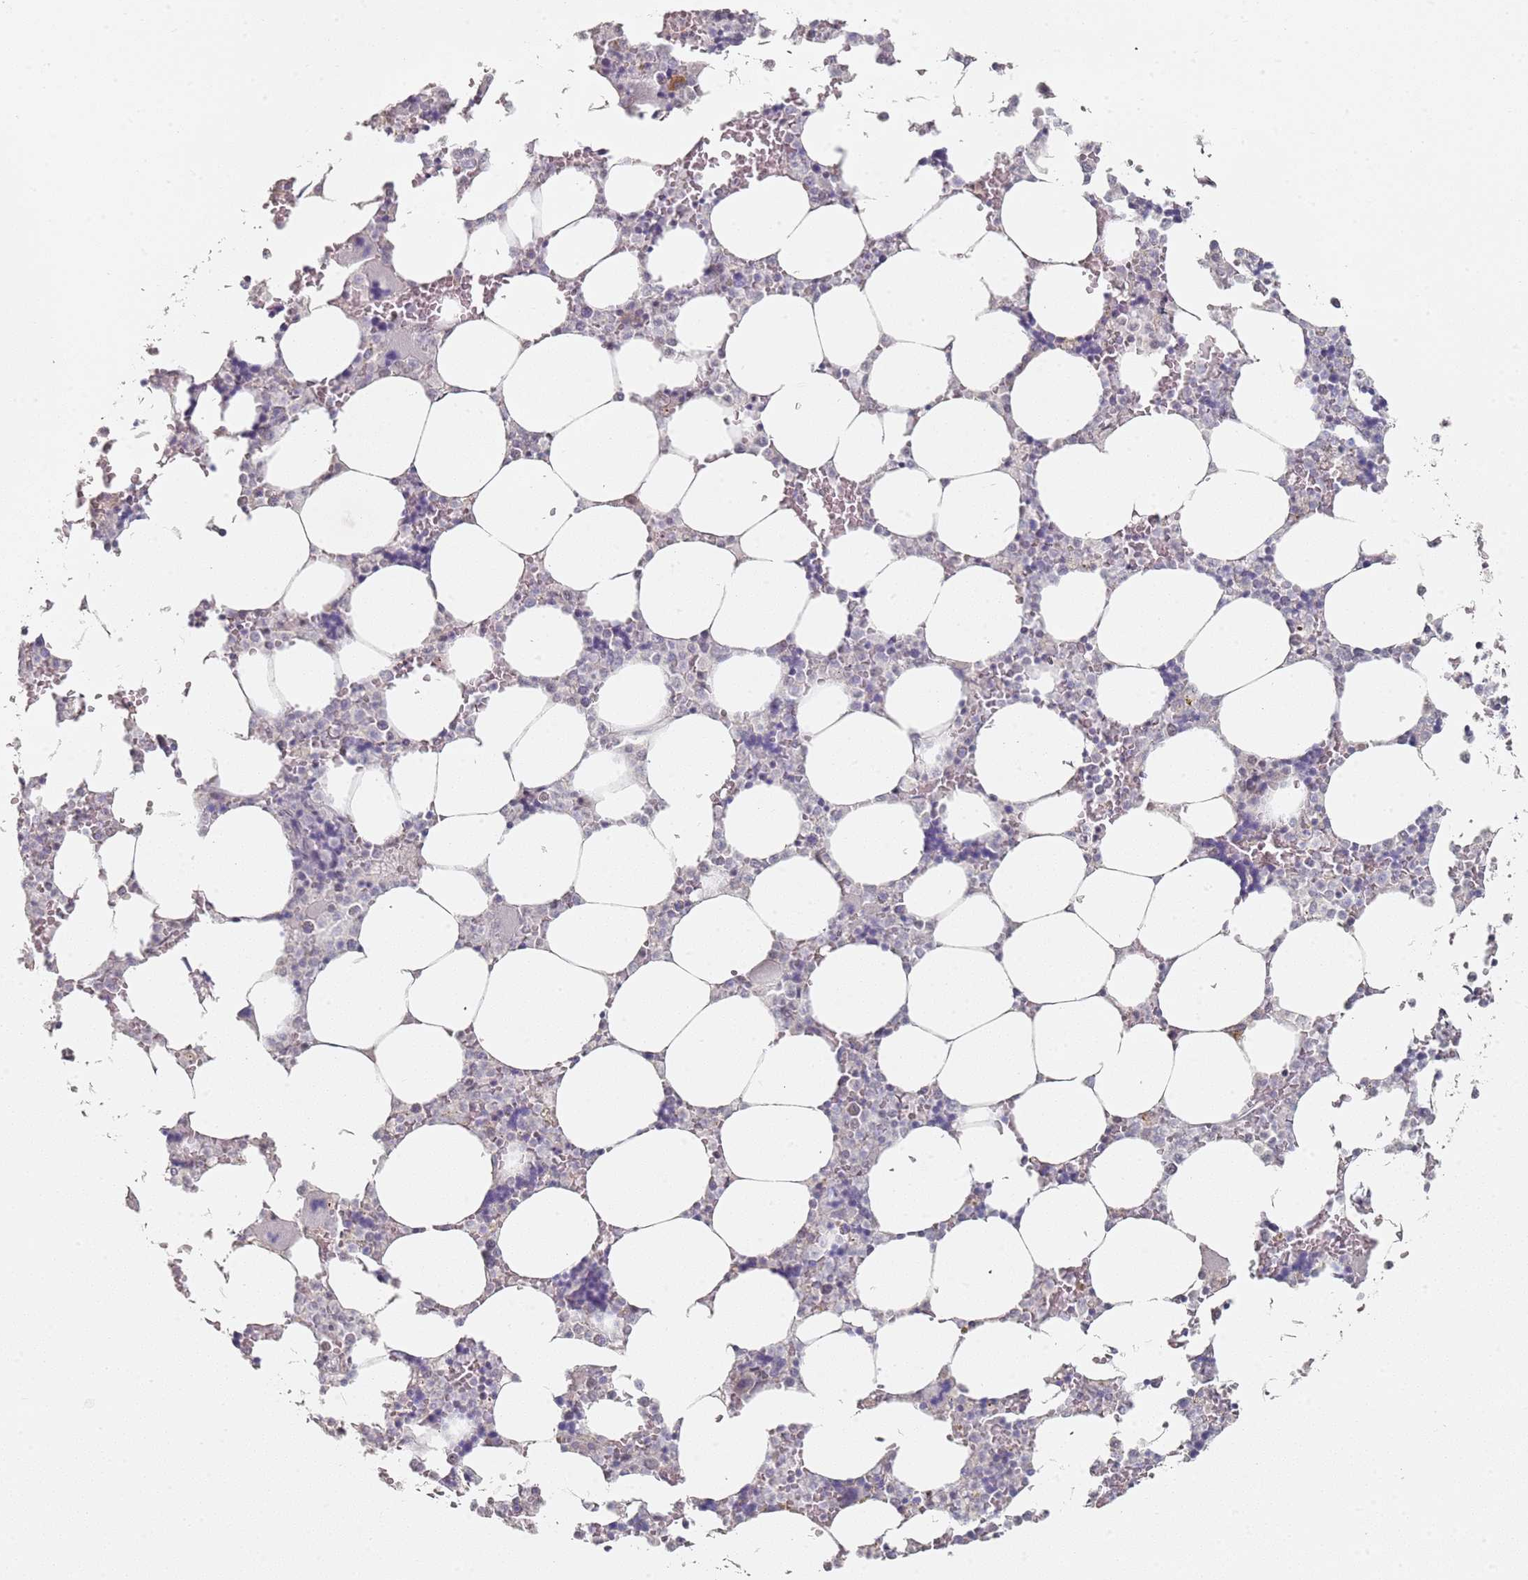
{"staining": {"intensity": "negative", "quantity": "none", "location": "none"}, "tissue": "bone marrow", "cell_type": "Hematopoietic cells", "image_type": "normal", "snomed": [{"axis": "morphology", "description": "Normal tissue, NOS"}, {"axis": "topography", "description": "Bone marrow"}], "caption": "High magnification brightfield microscopy of benign bone marrow stained with DAB (3,3'-diaminobenzidine) (brown) and counterstained with hematoxylin (blue): hematopoietic cells show no significant positivity. (DAB (3,3'-diaminobenzidine) immunohistochemistry visualized using brightfield microscopy, high magnification).", "gene": "DNAH11", "patient": {"sex": "male", "age": 64}}